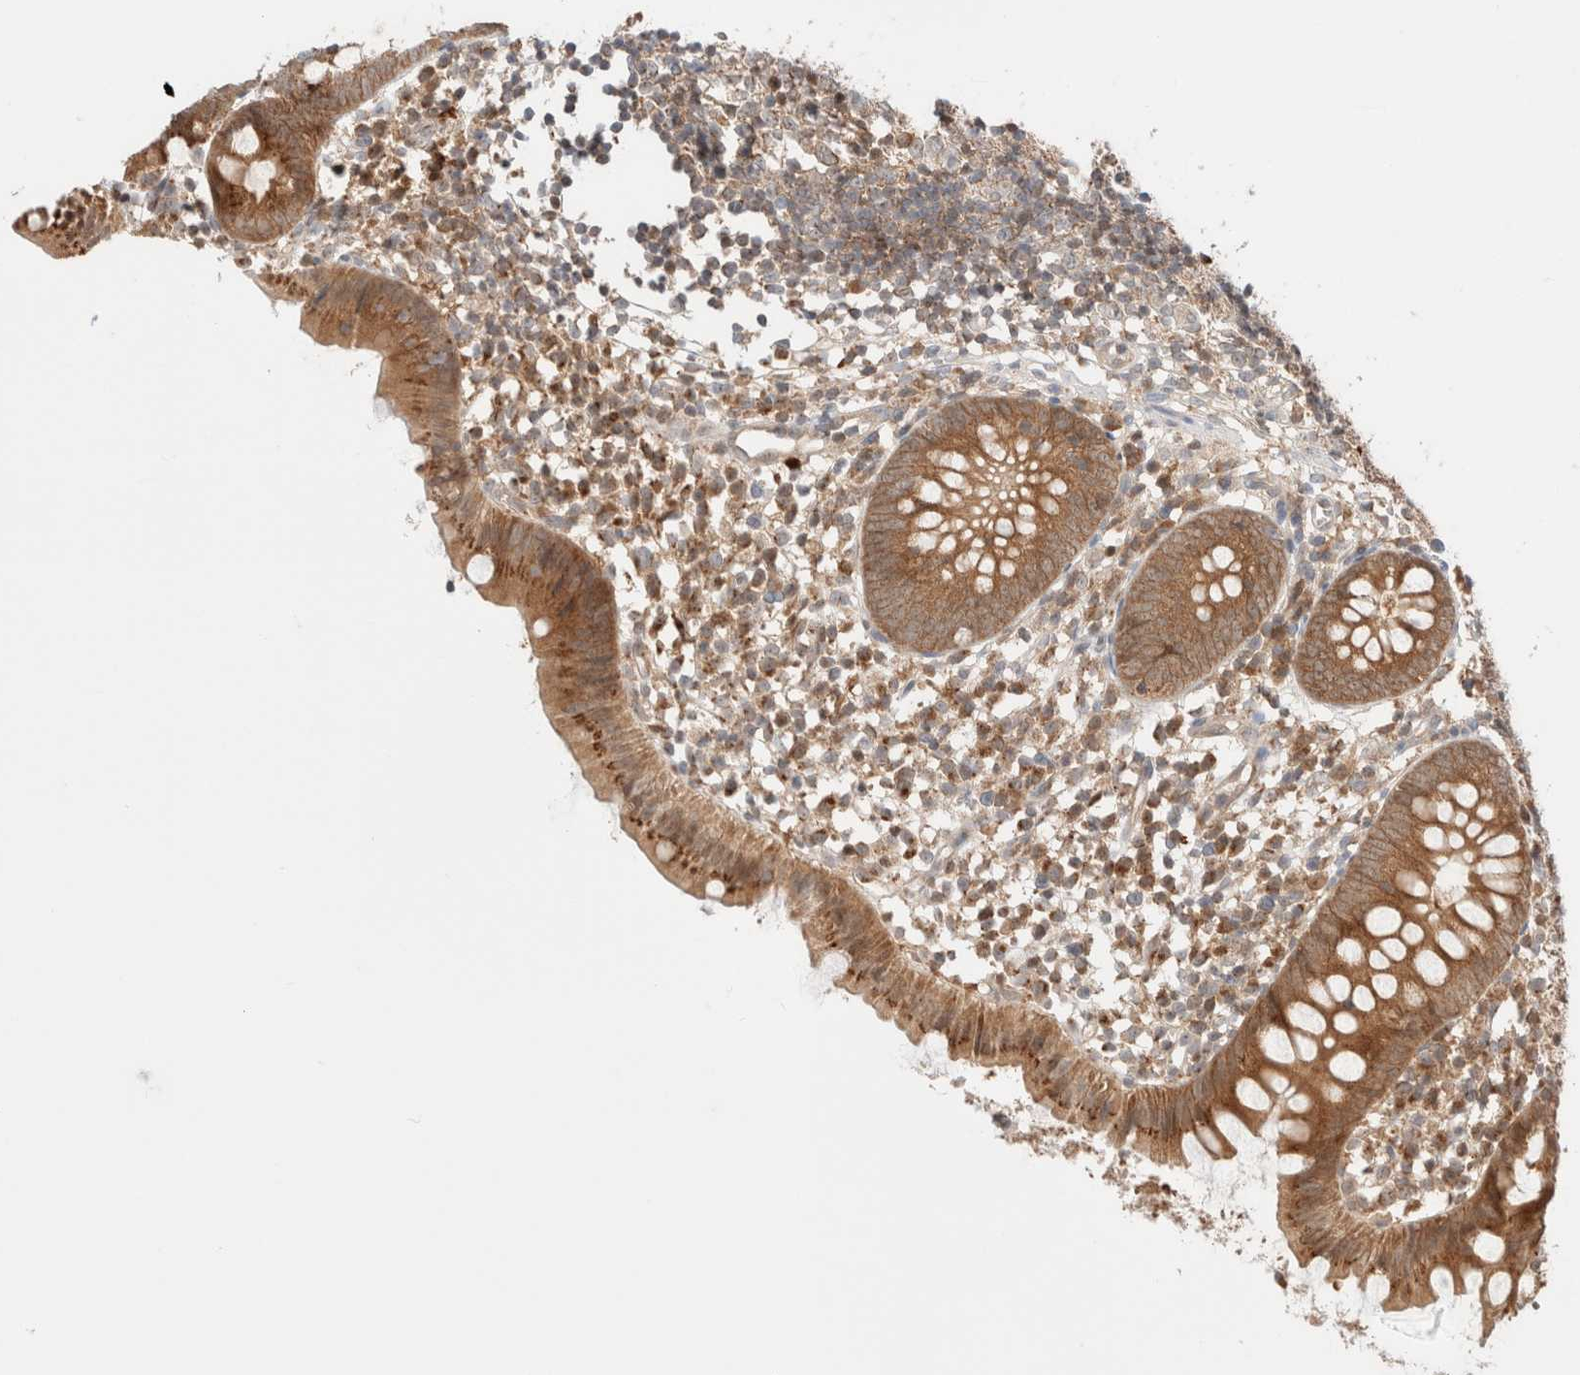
{"staining": {"intensity": "moderate", "quantity": ">75%", "location": "cytoplasmic/membranous"}, "tissue": "appendix", "cell_type": "Glandular cells", "image_type": "normal", "snomed": [{"axis": "morphology", "description": "Normal tissue, NOS"}, {"axis": "topography", "description": "Appendix"}], "caption": "Immunohistochemical staining of unremarkable appendix exhibits >75% levels of moderate cytoplasmic/membranous protein expression in about >75% of glandular cells.", "gene": "XKR4", "patient": {"sex": "female", "age": 20}}